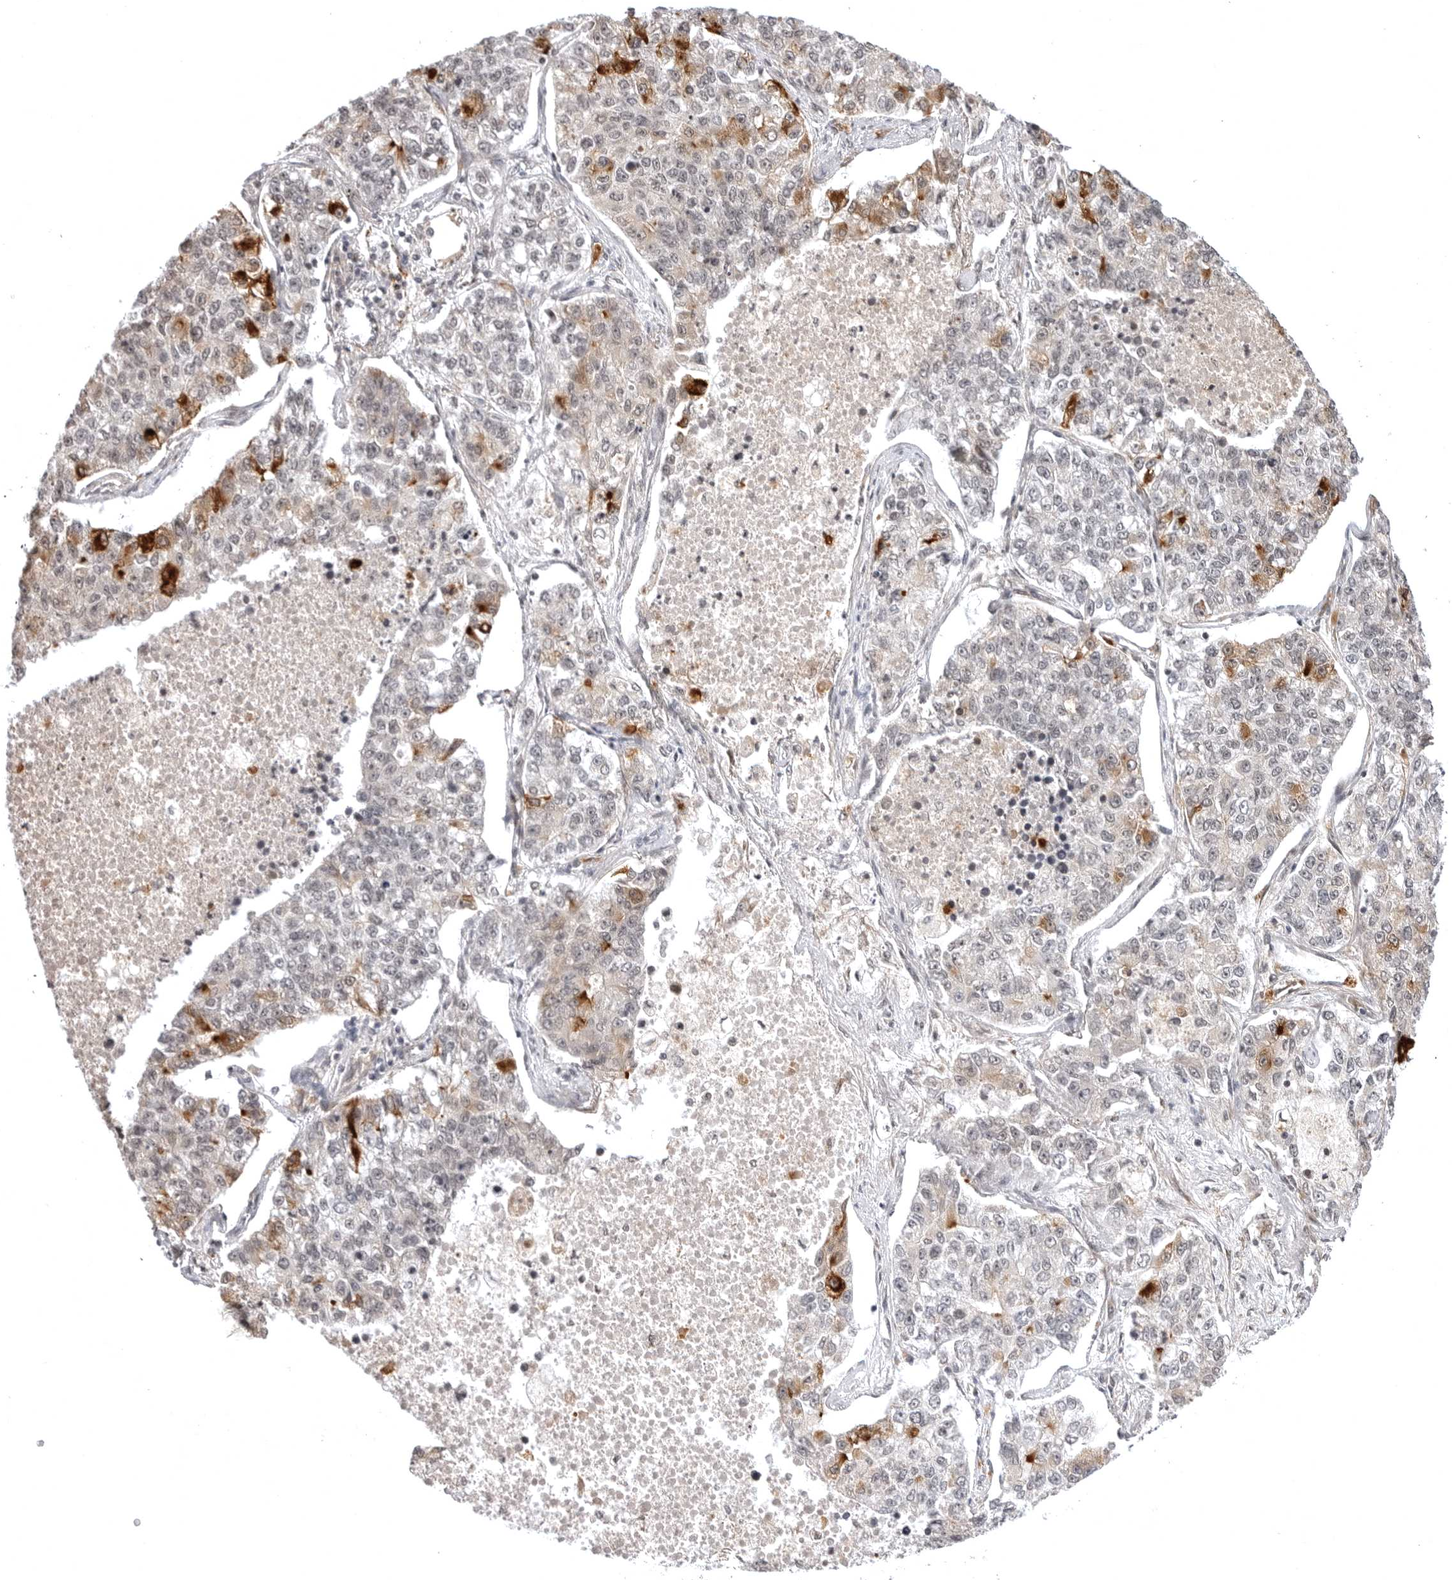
{"staining": {"intensity": "moderate", "quantity": "<25%", "location": "cytoplasmic/membranous"}, "tissue": "lung cancer", "cell_type": "Tumor cells", "image_type": "cancer", "snomed": [{"axis": "morphology", "description": "Adenocarcinoma, NOS"}, {"axis": "topography", "description": "Lung"}], "caption": "Tumor cells reveal low levels of moderate cytoplasmic/membranous staining in about <25% of cells in lung cancer (adenocarcinoma).", "gene": "PHF3", "patient": {"sex": "male", "age": 49}}